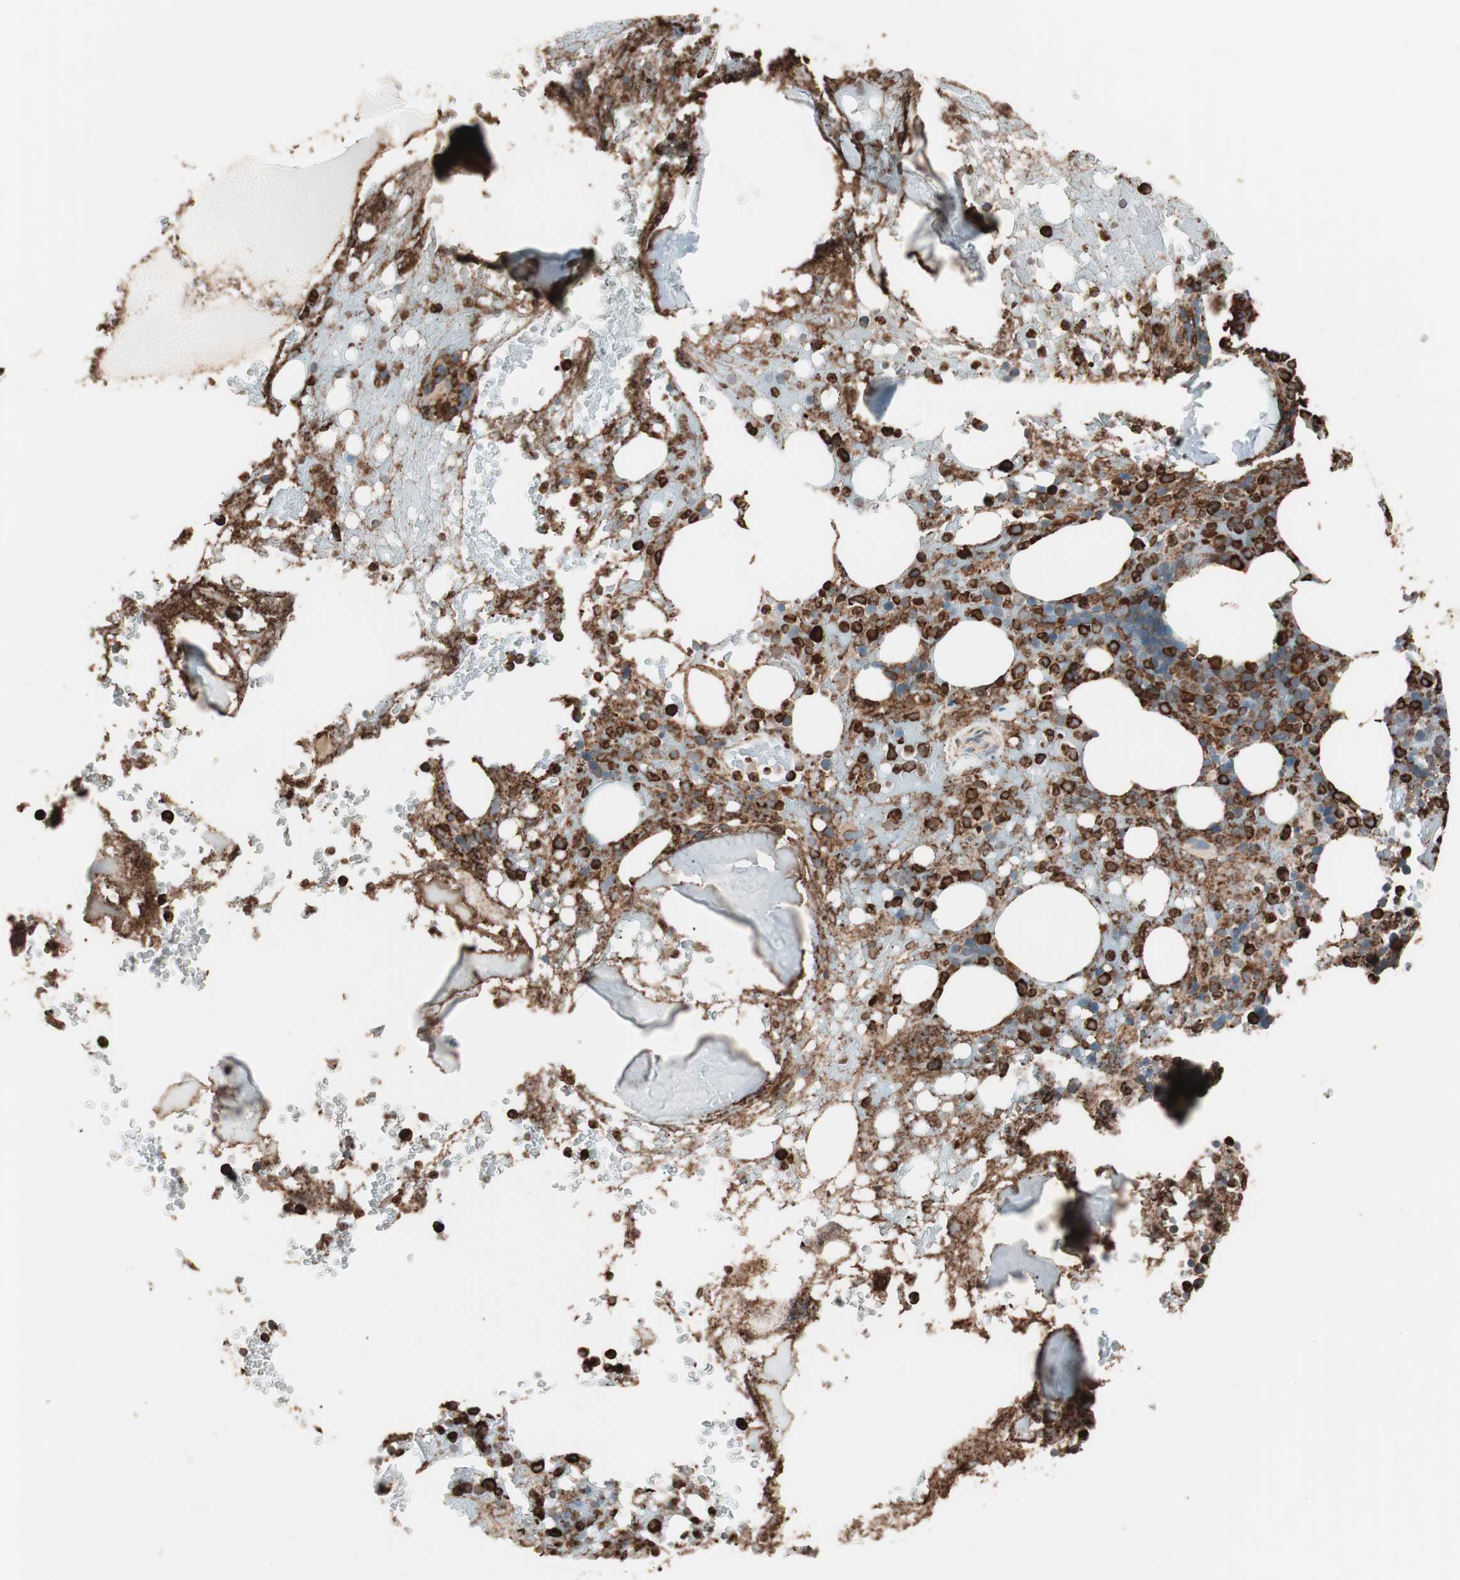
{"staining": {"intensity": "strong", "quantity": ">75%", "location": "cytoplasmic/membranous,nuclear"}, "tissue": "bone marrow", "cell_type": "Hematopoietic cells", "image_type": "normal", "snomed": [{"axis": "morphology", "description": "Normal tissue, NOS"}, {"axis": "topography", "description": "Bone marrow"}], "caption": "Protein expression analysis of normal bone marrow demonstrates strong cytoplasmic/membranous,nuclear expression in about >75% of hematopoietic cells.", "gene": "VEGFA", "patient": {"sex": "female", "age": 66}}